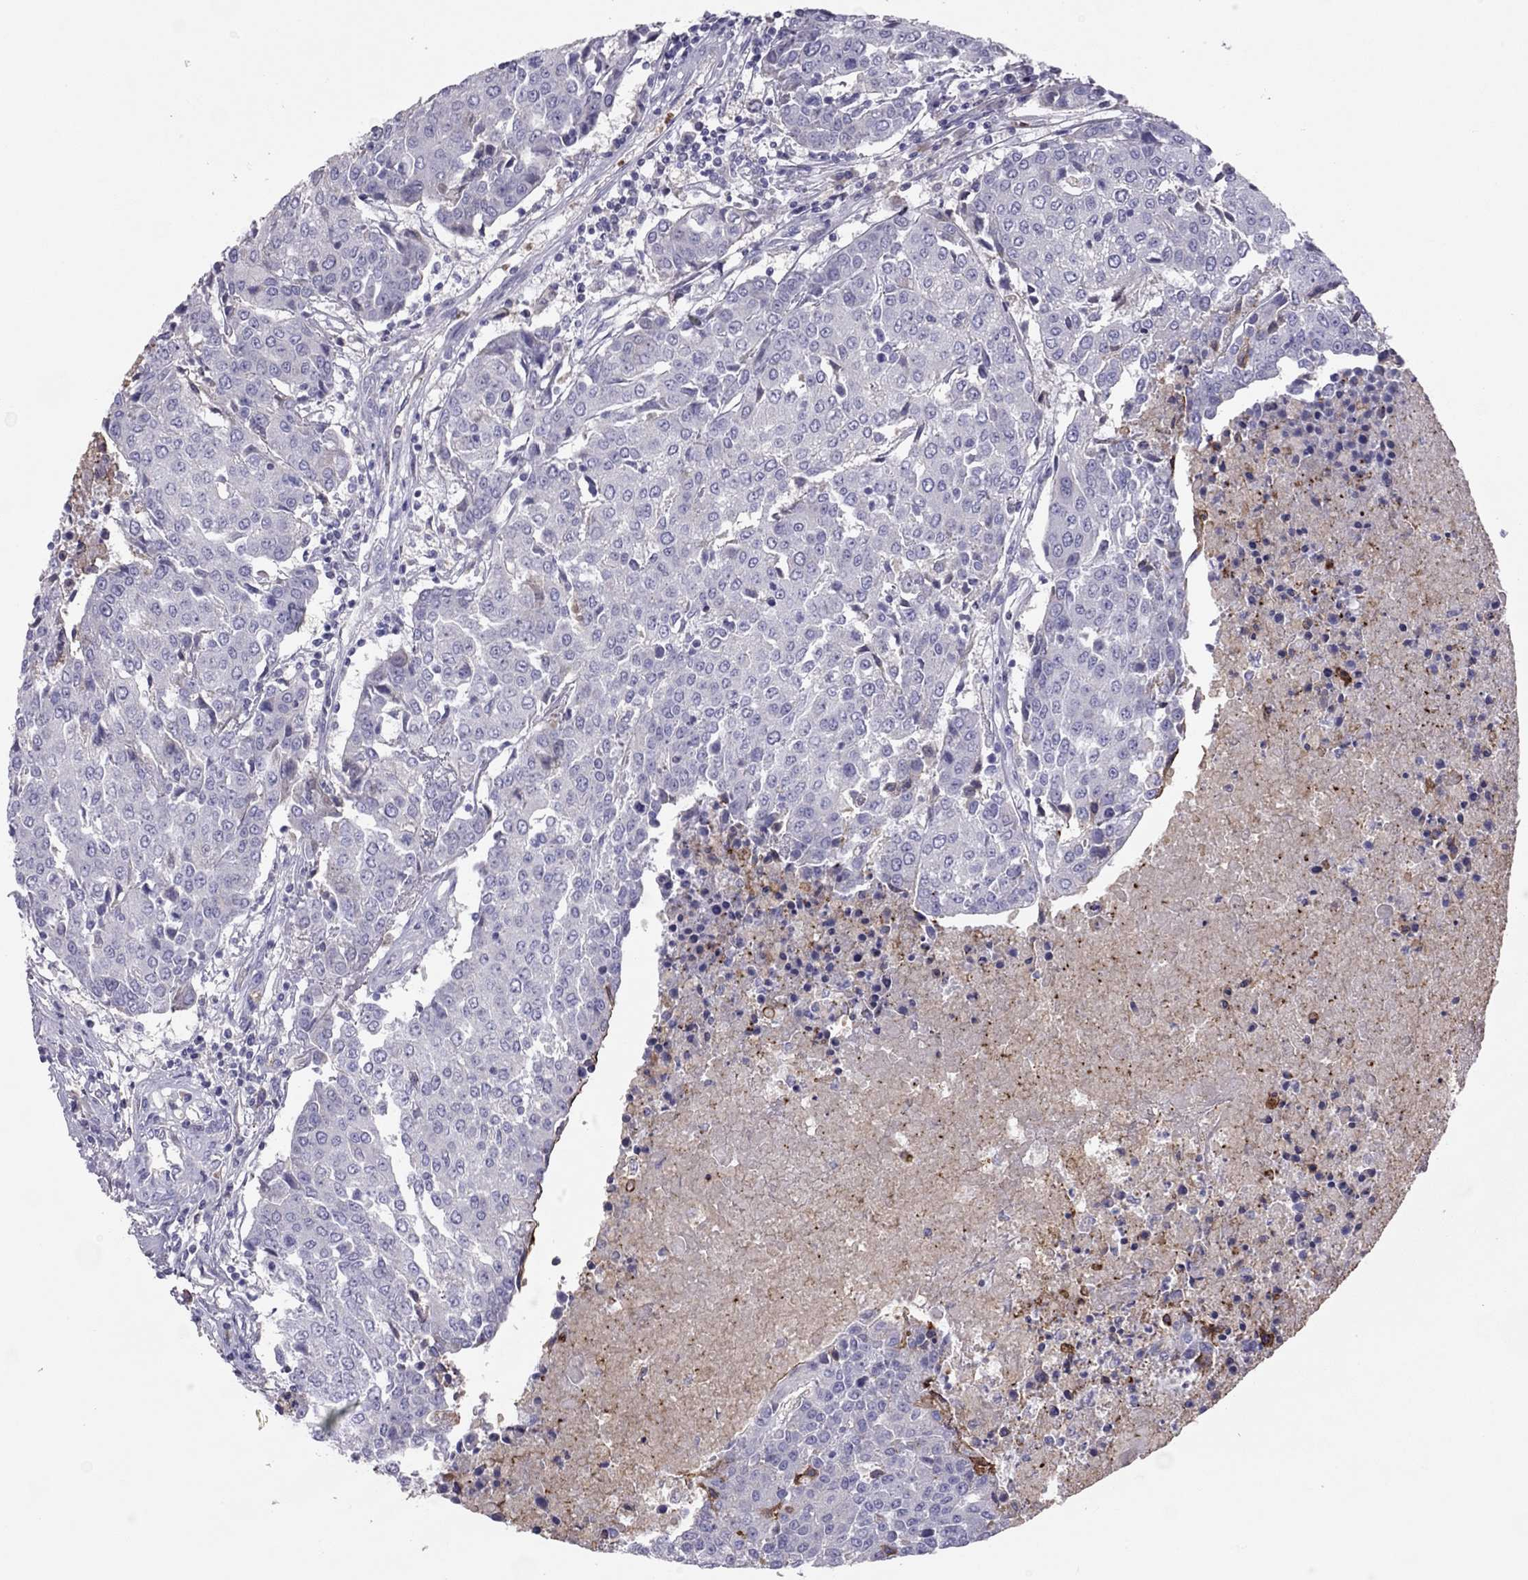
{"staining": {"intensity": "negative", "quantity": "none", "location": "none"}, "tissue": "urothelial cancer", "cell_type": "Tumor cells", "image_type": "cancer", "snomed": [{"axis": "morphology", "description": "Urothelial carcinoma, High grade"}, {"axis": "topography", "description": "Urinary bladder"}], "caption": "An image of human high-grade urothelial carcinoma is negative for staining in tumor cells.", "gene": "RHD", "patient": {"sex": "female", "age": 85}}